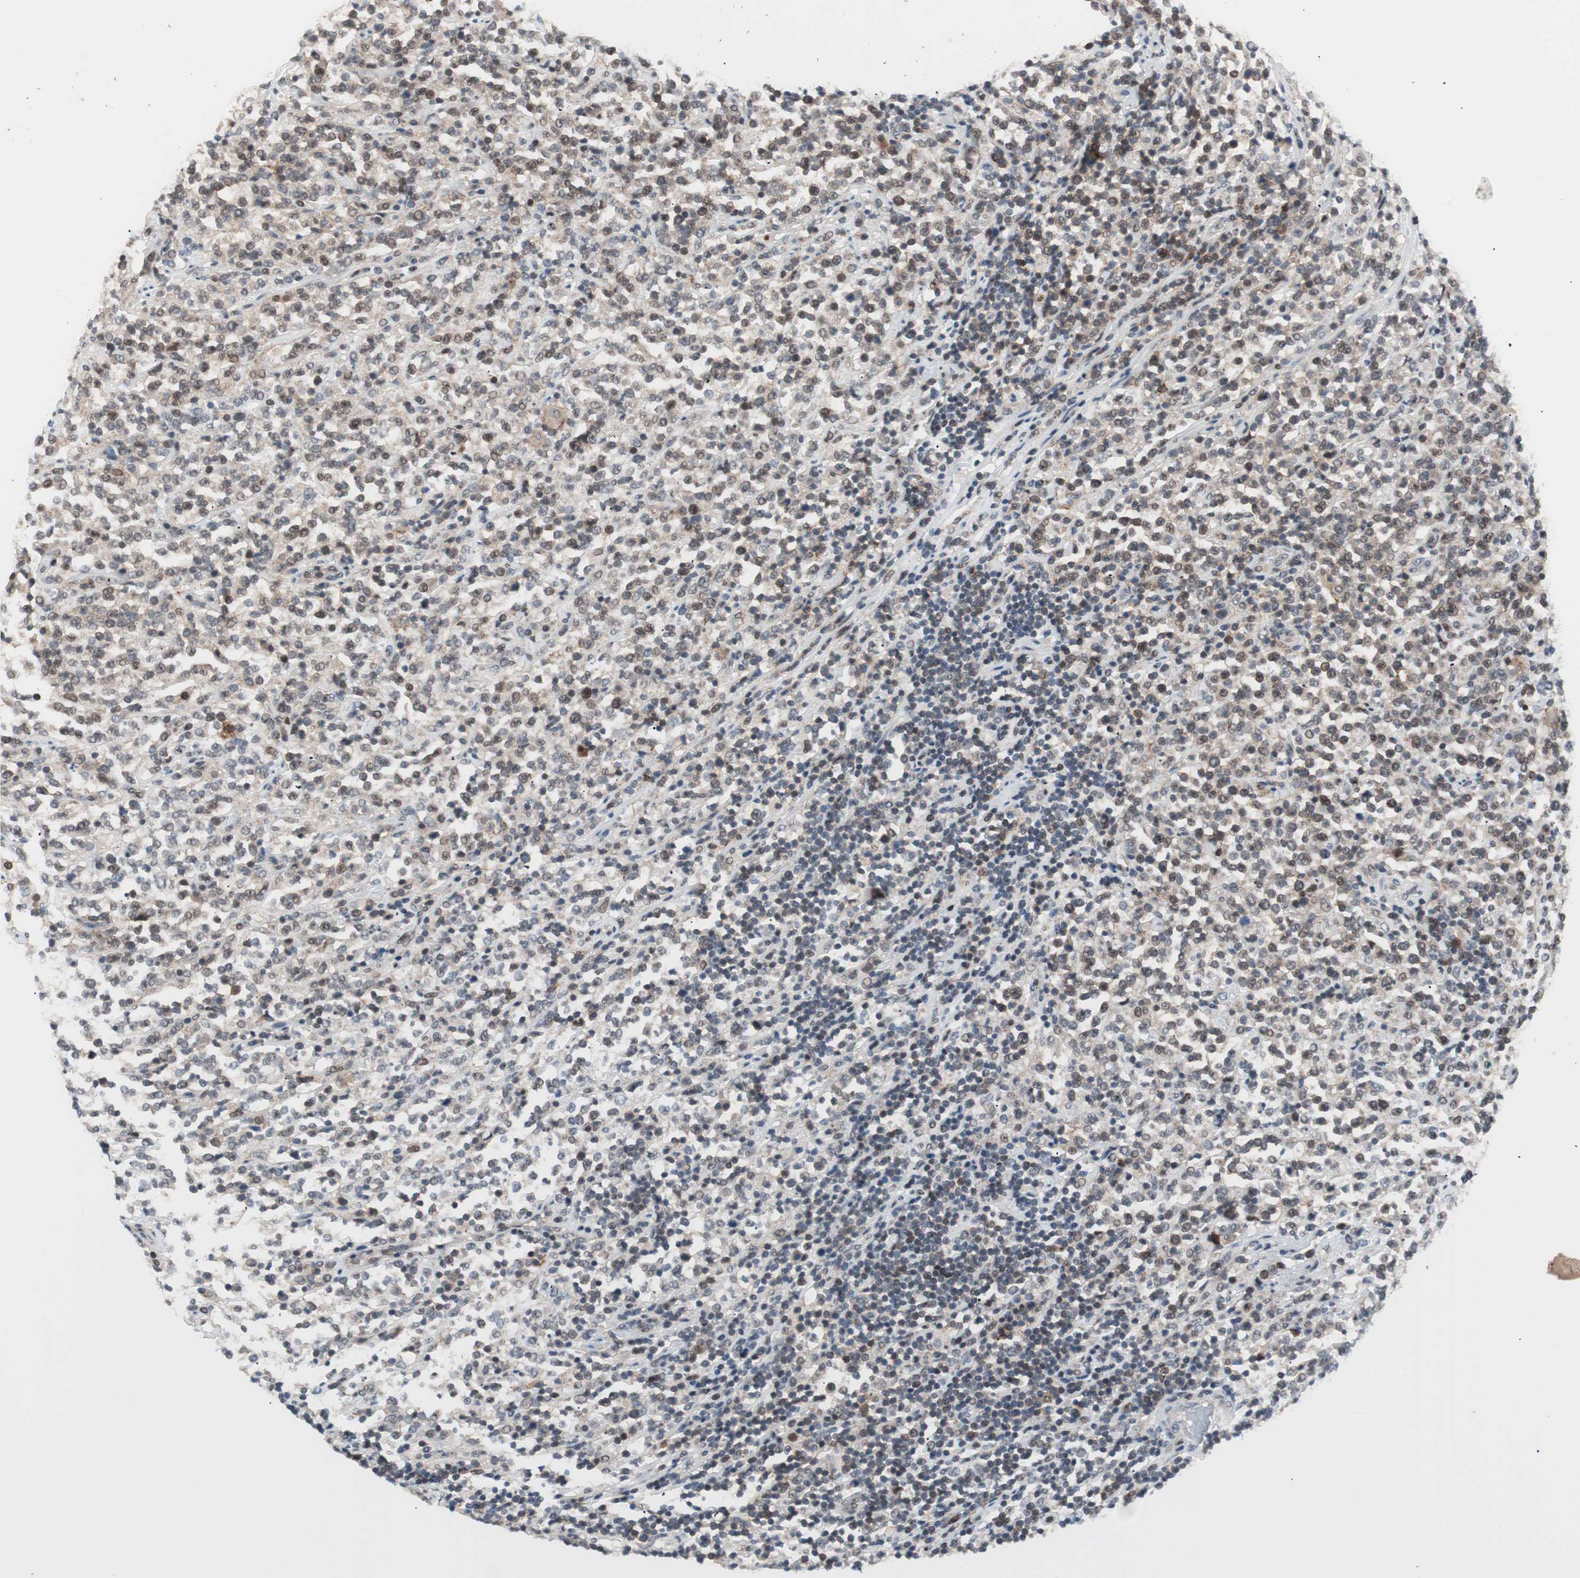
{"staining": {"intensity": "weak", "quantity": "<25%", "location": "cytoplasmic/membranous,nuclear"}, "tissue": "lymphoma", "cell_type": "Tumor cells", "image_type": "cancer", "snomed": [{"axis": "morphology", "description": "Malignant lymphoma, non-Hodgkin's type, High grade"}, {"axis": "topography", "description": "Soft tissue"}], "caption": "DAB immunohistochemical staining of lymphoma demonstrates no significant expression in tumor cells.", "gene": "POLH", "patient": {"sex": "male", "age": 18}}